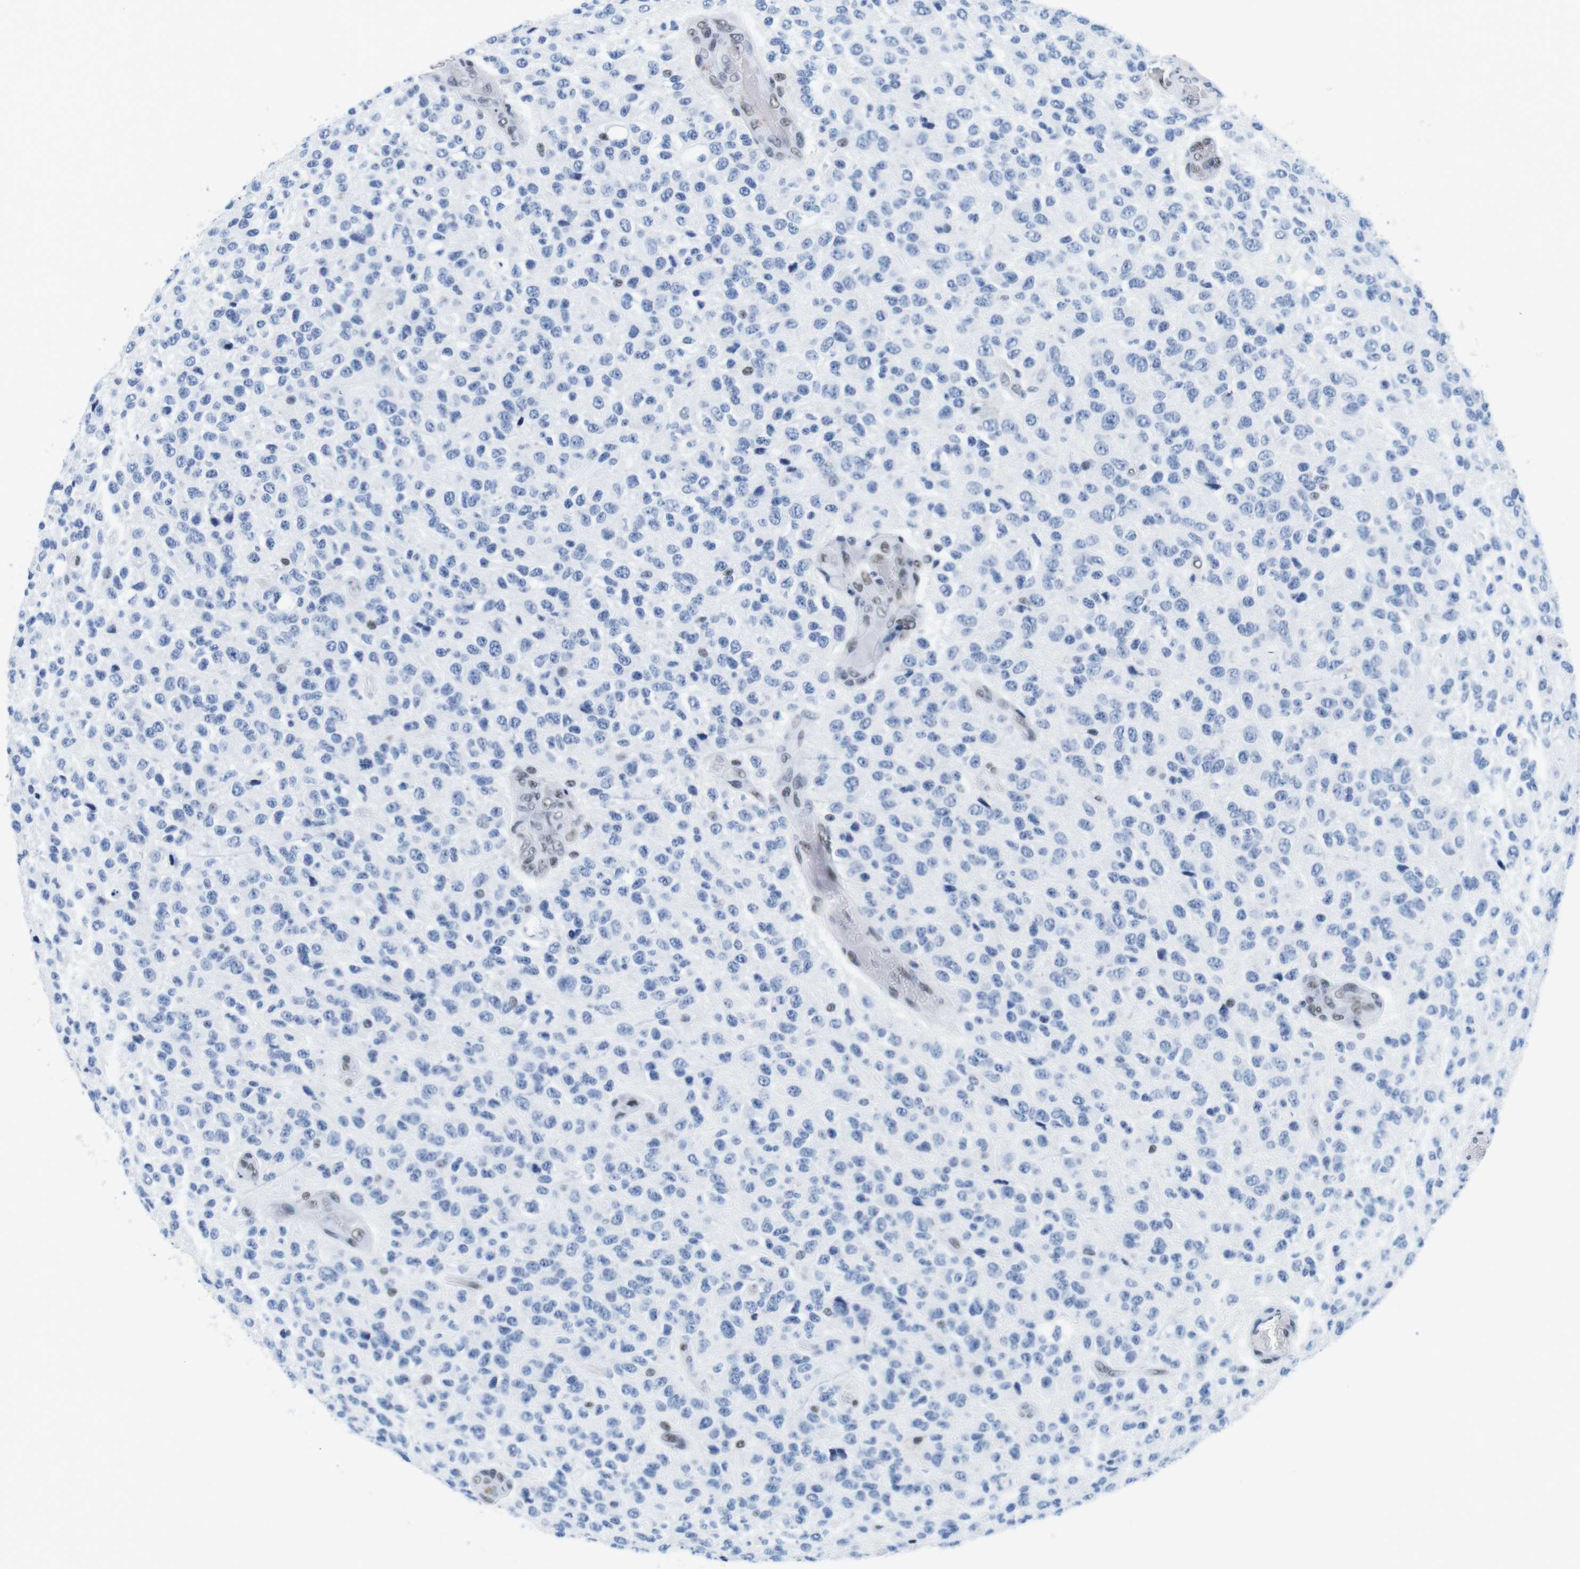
{"staining": {"intensity": "negative", "quantity": "none", "location": "none"}, "tissue": "glioma", "cell_type": "Tumor cells", "image_type": "cancer", "snomed": [{"axis": "morphology", "description": "Glioma, malignant, High grade"}, {"axis": "topography", "description": "pancreas cauda"}], "caption": "Immunohistochemistry micrograph of neoplastic tissue: human malignant high-grade glioma stained with DAB (3,3'-diaminobenzidine) demonstrates no significant protein staining in tumor cells.", "gene": "IFI16", "patient": {"sex": "male", "age": 60}}